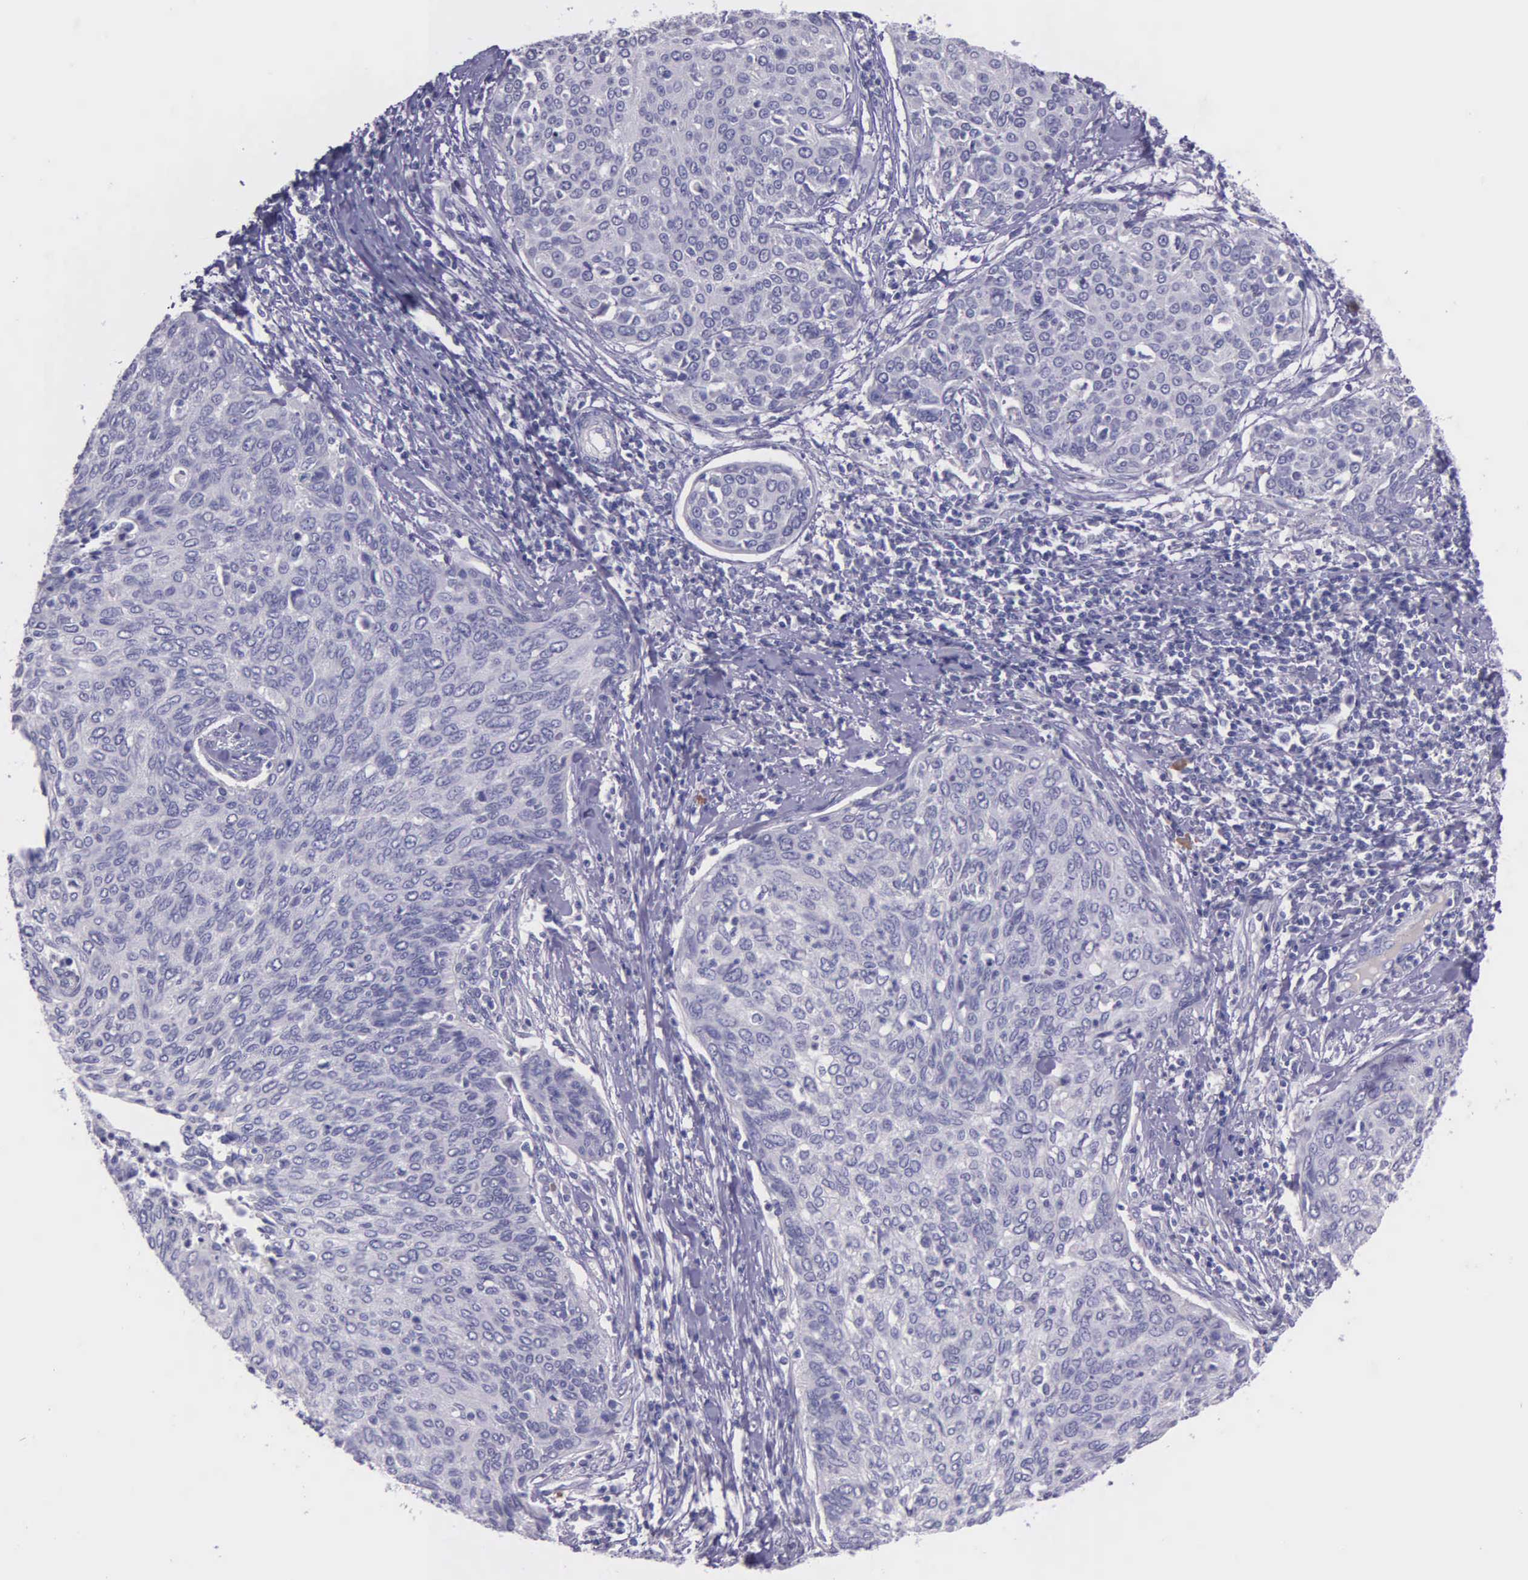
{"staining": {"intensity": "negative", "quantity": "none", "location": "none"}, "tissue": "cervical cancer", "cell_type": "Tumor cells", "image_type": "cancer", "snomed": [{"axis": "morphology", "description": "Squamous cell carcinoma, NOS"}, {"axis": "topography", "description": "Cervix"}], "caption": "Human squamous cell carcinoma (cervical) stained for a protein using immunohistochemistry (IHC) demonstrates no staining in tumor cells.", "gene": "THSD7A", "patient": {"sex": "female", "age": 38}}